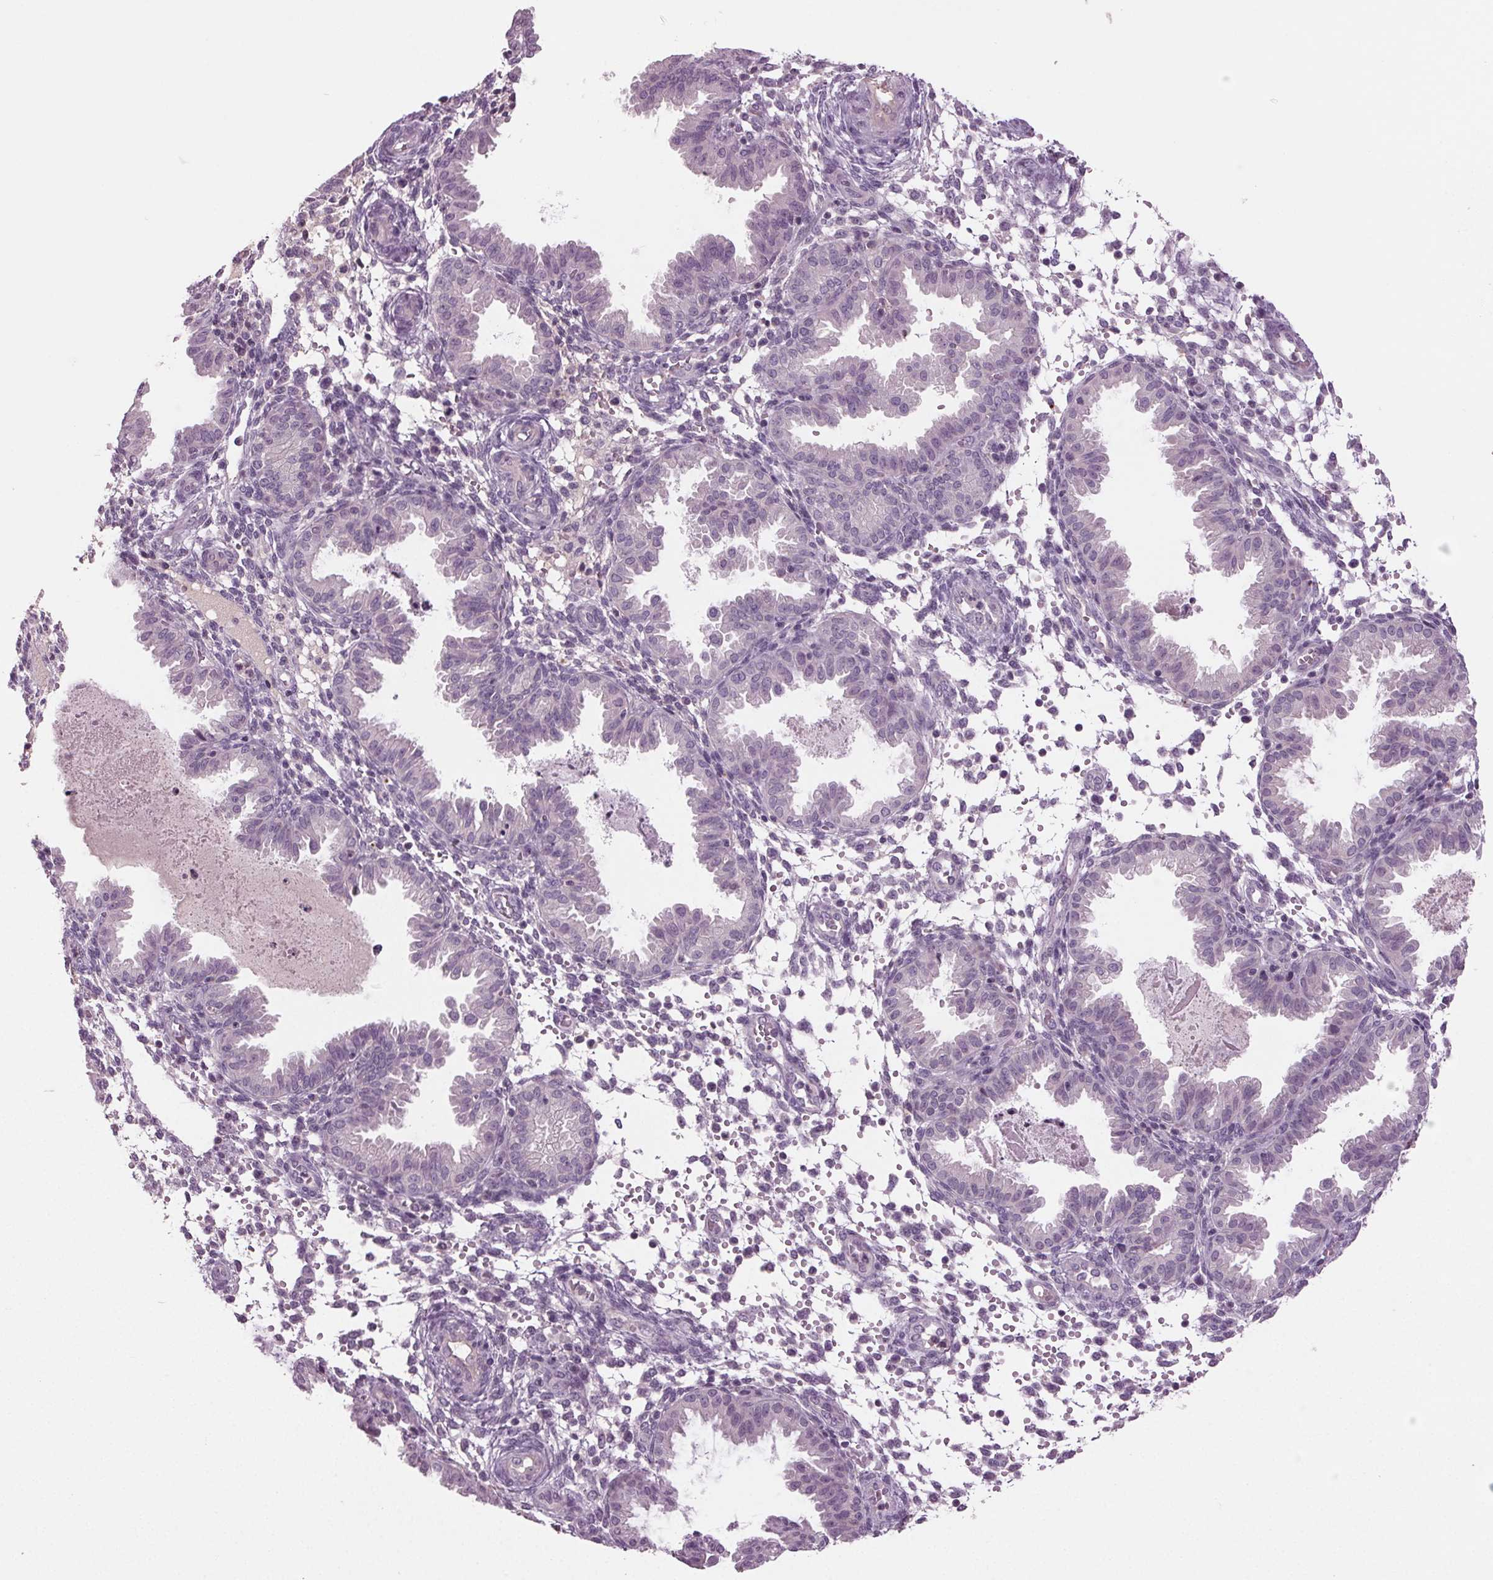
{"staining": {"intensity": "negative", "quantity": "none", "location": "none"}, "tissue": "endometrium", "cell_type": "Cells in endometrial stroma", "image_type": "normal", "snomed": [{"axis": "morphology", "description": "Normal tissue, NOS"}, {"axis": "topography", "description": "Endometrium"}], "caption": "Normal endometrium was stained to show a protein in brown. There is no significant positivity in cells in endometrial stroma. (Brightfield microscopy of DAB (3,3'-diaminobenzidine) IHC at high magnification).", "gene": "BHLHE22", "patient": {"sex": "female", "age": 33}}